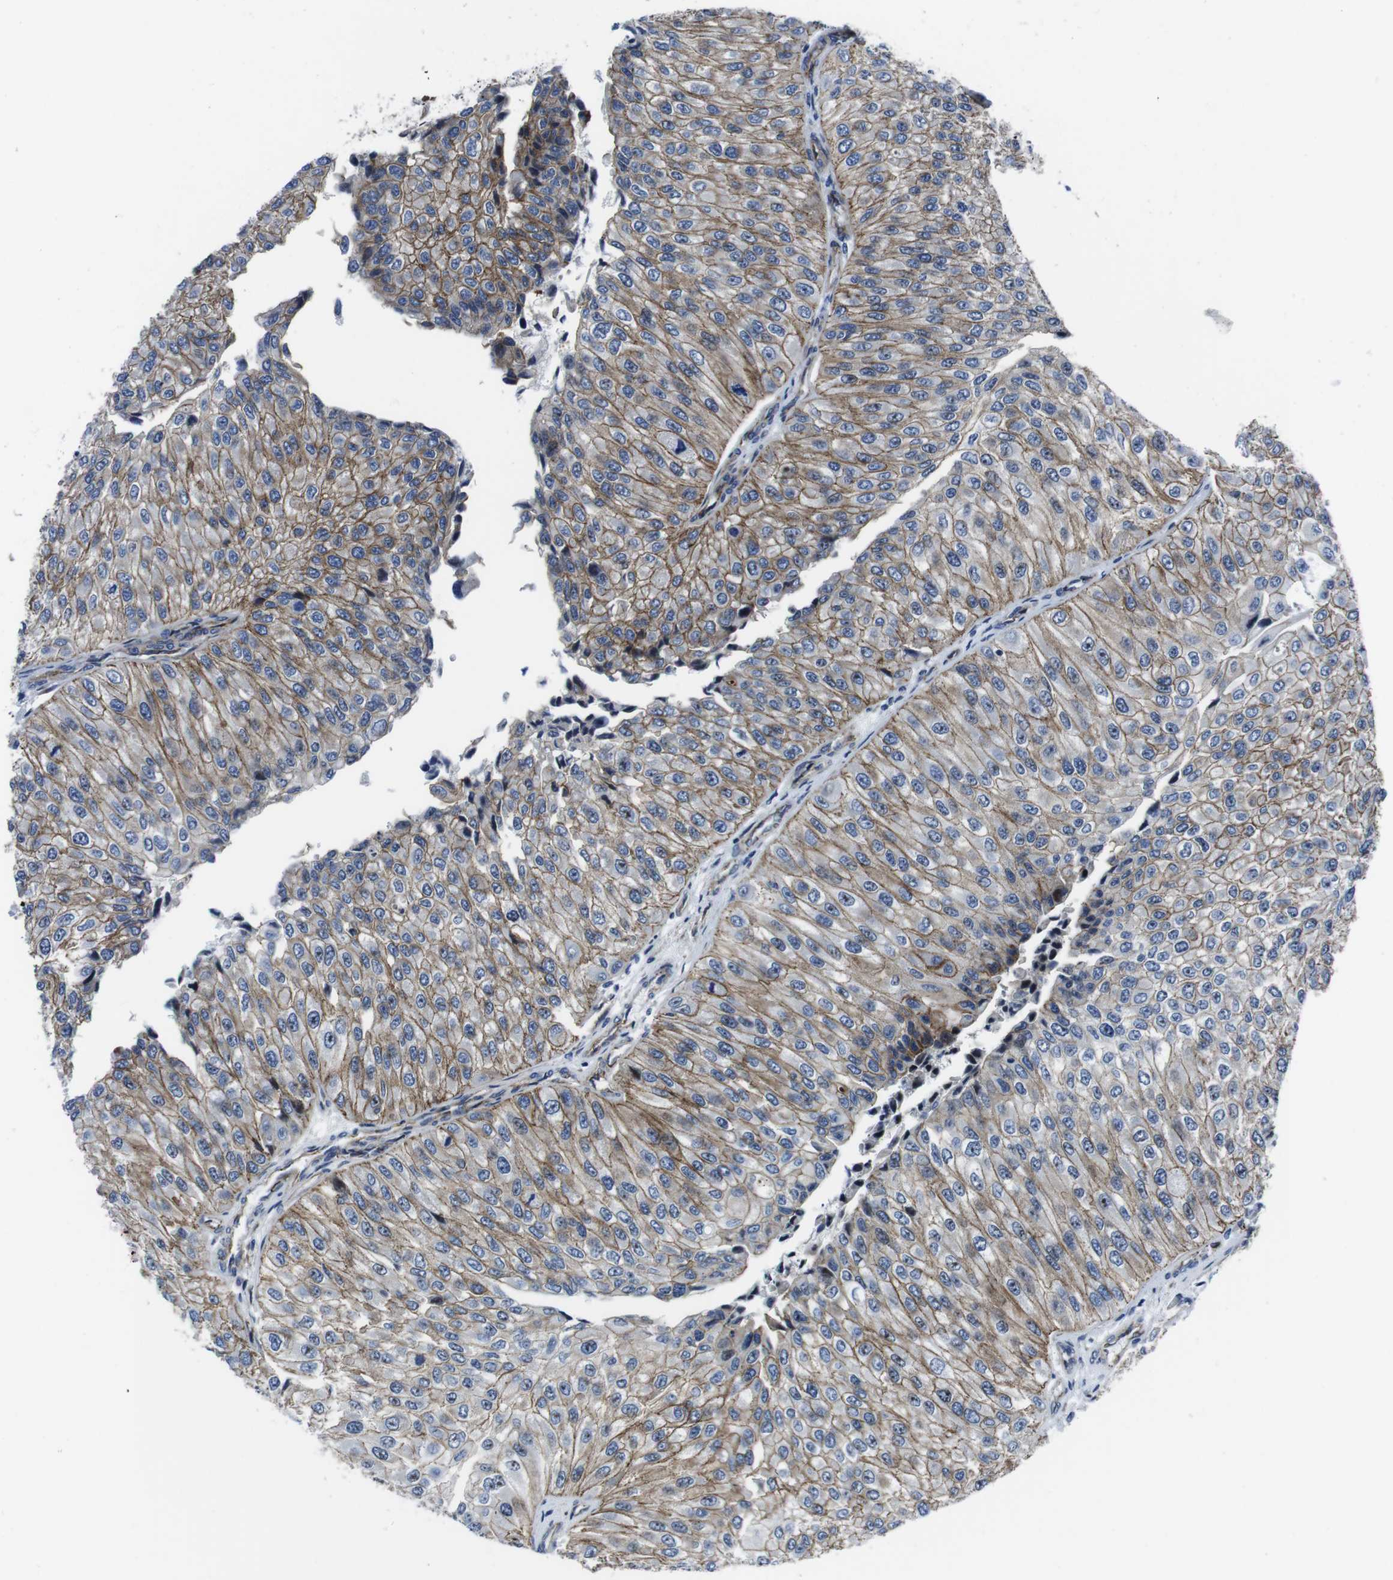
{"staining": {"intensity": "moderate", "quantity": ">75%", "location": "cytoplasmic/membranous"}, "tissue": "urothelial cancer", "cell_type": "Tumor cells", "image_type": "cancer", "snomed": [{"axis": "morphology", "description": "Urothelial carcinoma, High grade"}, {"axis": "topography", "description": "Kidney"}, {"axis": "topography", "description": "Urinary bladder"}], "caption": "This histopathology image shows immunohistochemistry staining of high-grade urothelial carcinoma, with medium moderate cytoplasmic/membranous positivity in about >75% of tumor cells.", "gene": "NUMB", "patient": {"sex": "male", "age": 77}}